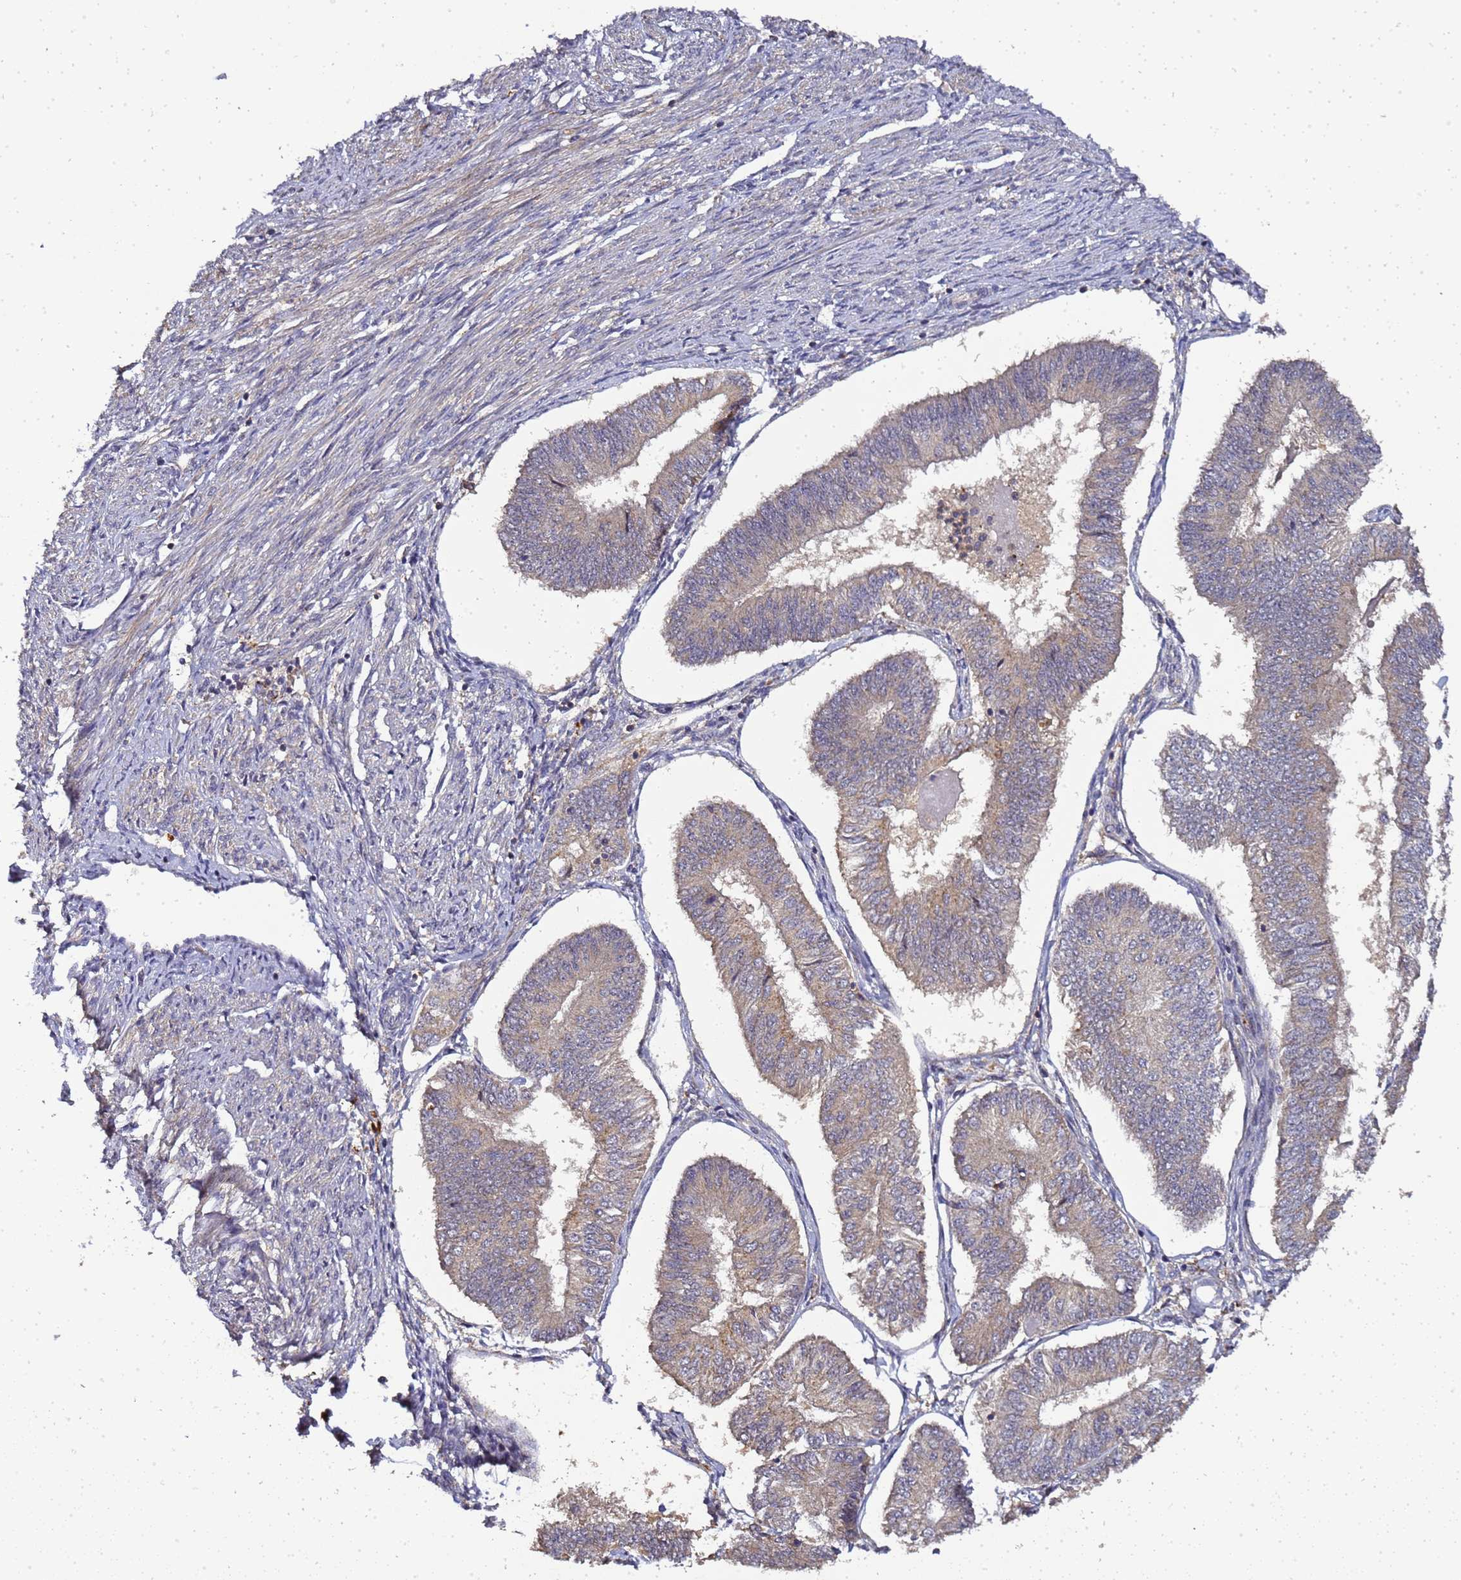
{"staining": {"intensity": "weak", "quantity": ">75%", "location": "cytoplasmic/membranous"}, "tissue": "endometrial cancer", "cell_type": "Tumor cells", "image_type": "cancer", "snomed": [{"axis": "morphology", "description": "Adenocarcinoma, NOS"}, {"axis": "topography", "description": "Endometrium"}], "caption": "About >75% of tumor cells in human endometrial cancer (adenocarcinoma) show weak cytoplasmic/membranous protein expression as visualized by brown immunohistochemical staining.", "gene": "LGI4", "patient": {"sex": "female", "age": 58}}